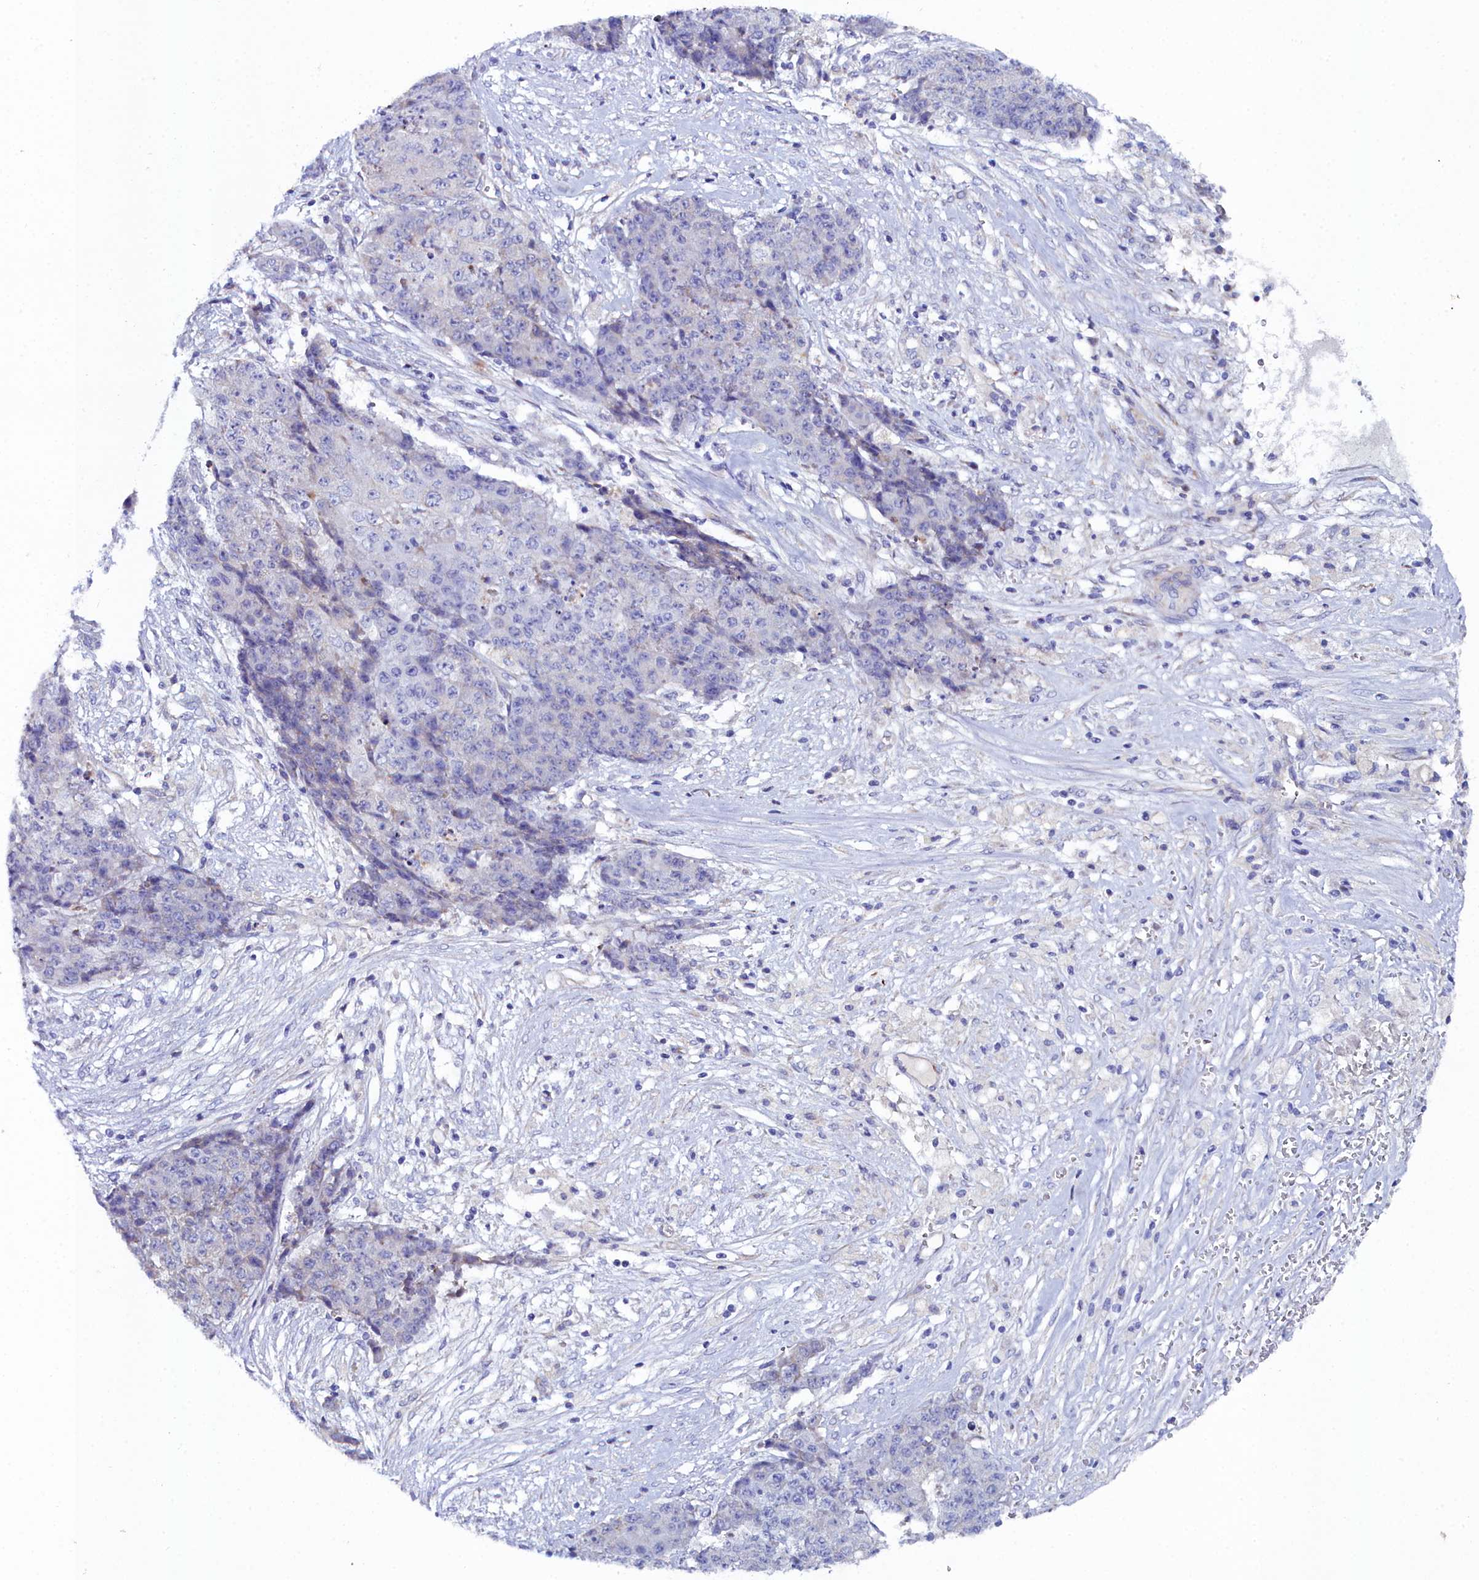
{"staining": {"intensity": "negative", "quantity": "none", "location": "none"}, "tissue": "ovarian cancer", "cell_type": "Tumor cells", "image_type": "cancer", "snomed": [{"axis": "morphology", "description": "Carcinoma, endometroid"}, {"axis": "topography", "description": "Ovary"}], "caption": "The image reveals no staining of tumor cells in ovarian cancer.", "gene": "SLC49A3", "patient": {"sex": "female", "age": 42}}